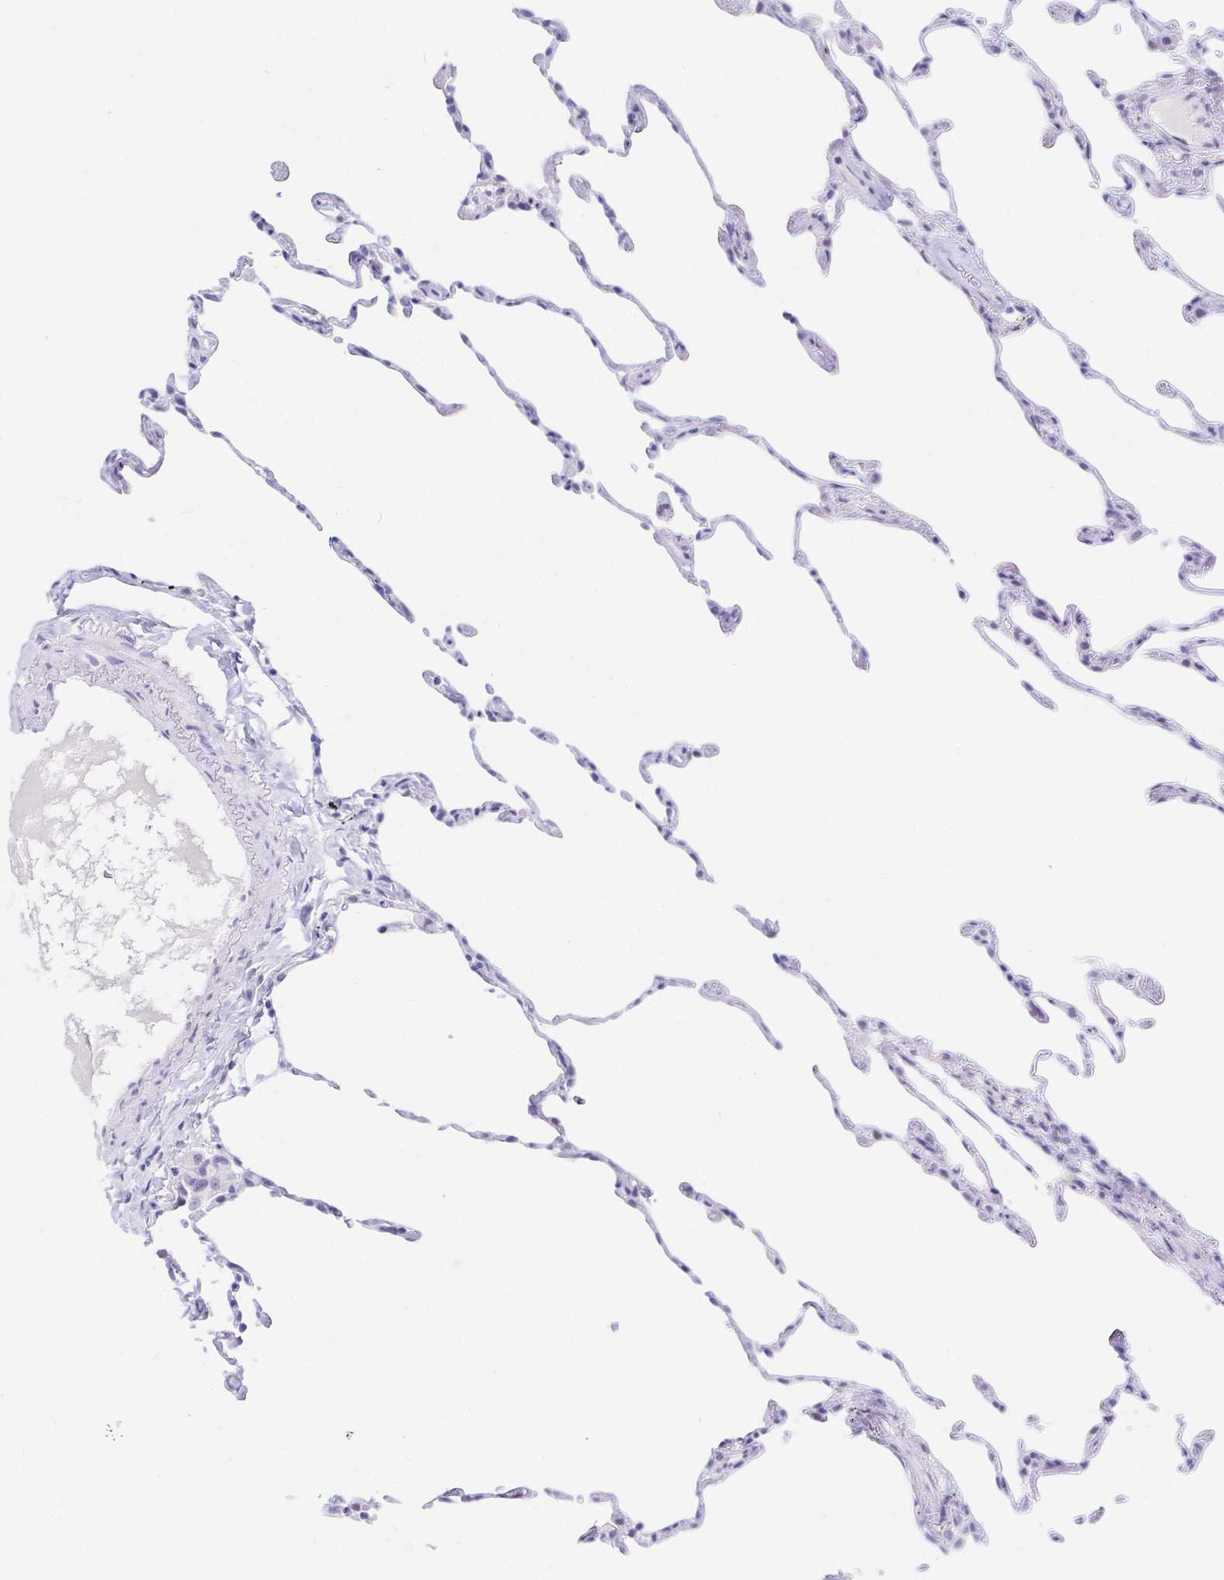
{"staining": {"intensity": "negative", "quantity": "none", "location": "none"}, "tissue": "lung", "cell_type": "Alveolar cells", "image_type": "normal", "snomed": [{"axis": "morphology", "description": "Normal tissue, NOS"}, {"axis": "topography", "description": "Lung"}], "caption": "Alveolar cells show no significant positivity in benign lung. (DAB IHC visualized using brightfield microscopy, high magnification).", "gene": "OR6T1", "patient": {"sex": "female", "age": 57}}